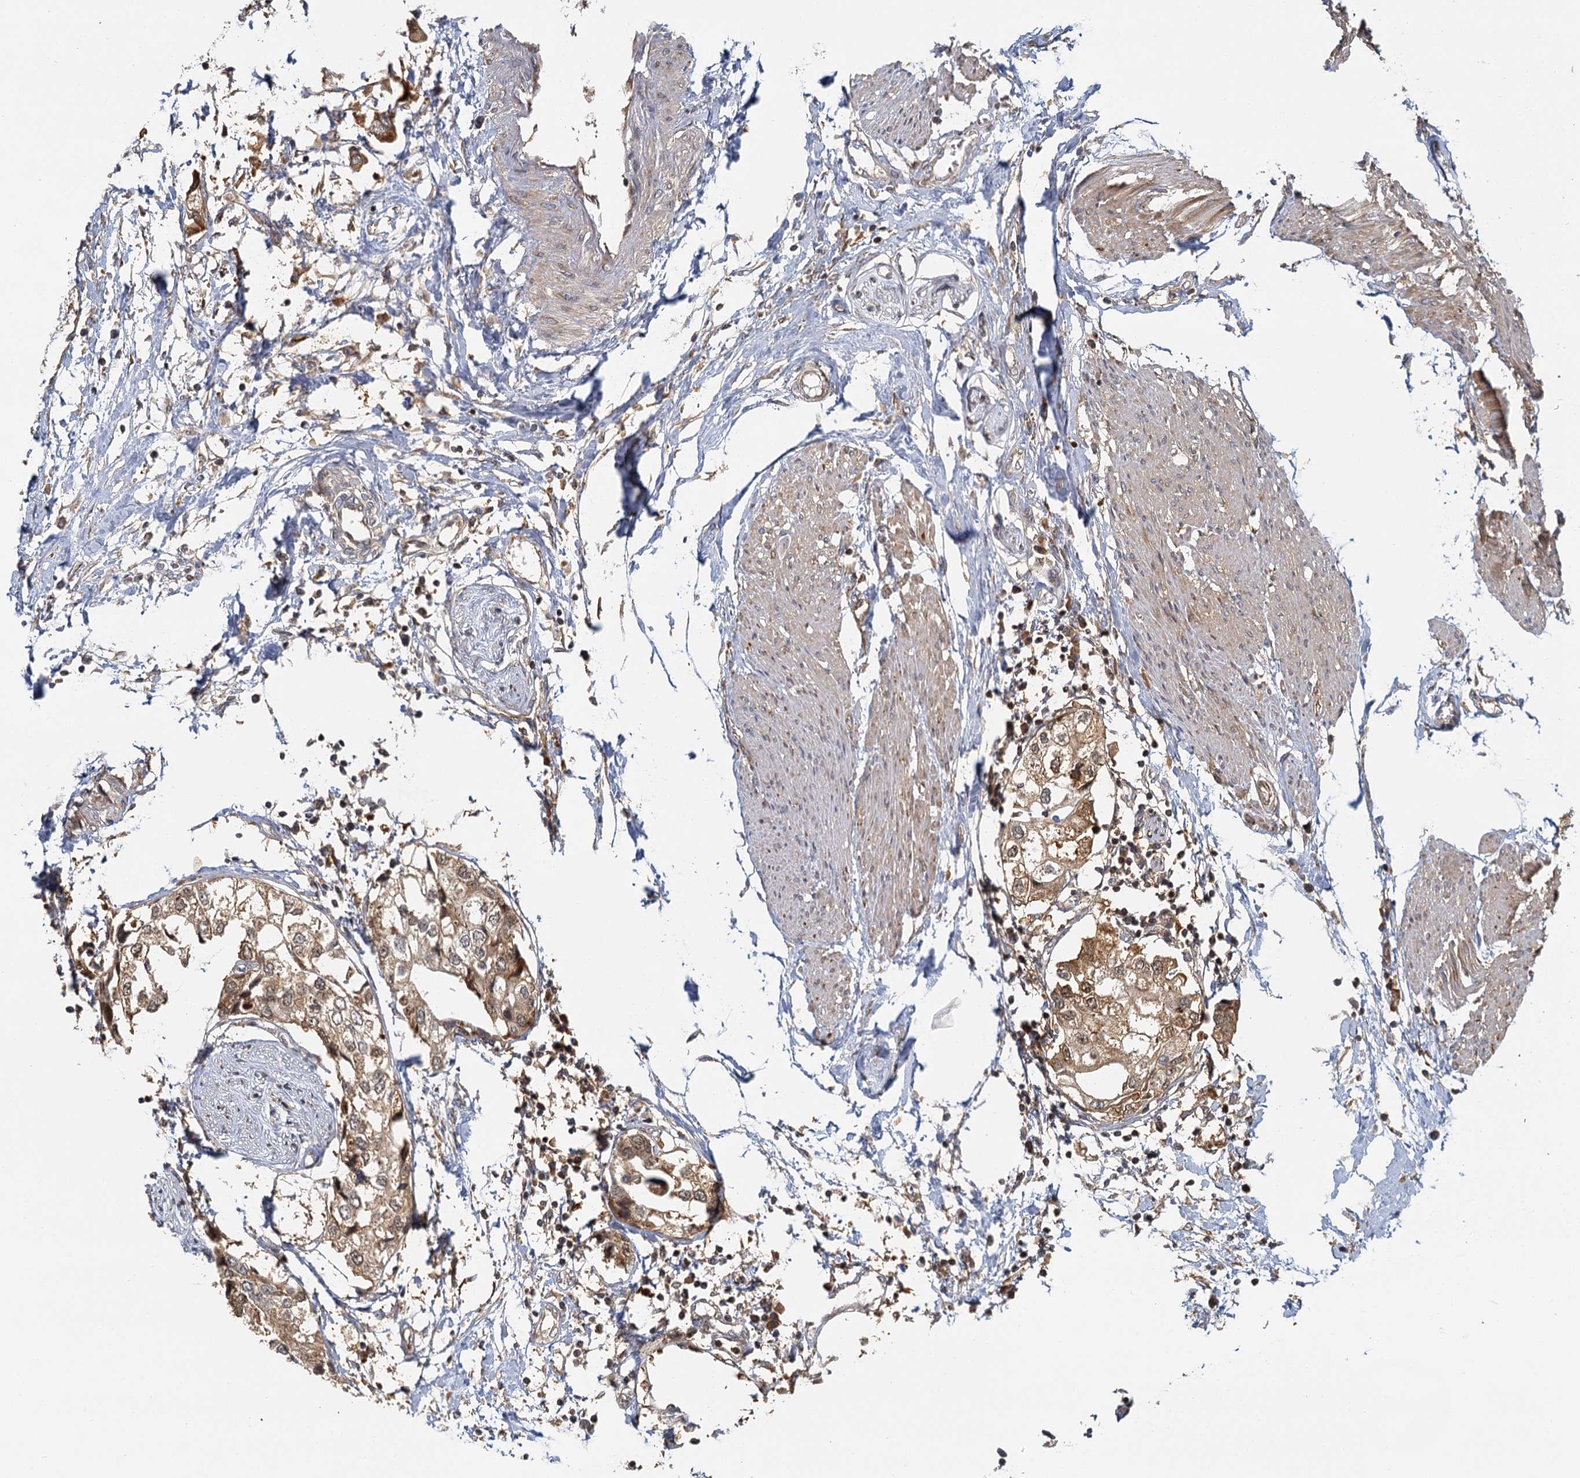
{"staining": {"intensity": "moderate", "quantity": ">75%", "location": "cytoplasmic/membranous,nuclear"}, "tissue": "urothelial cancer", "cell_type": "Tumor cells", "image_type": "cancer", "snomed": [{"axis": "morphology", "description": "Urothelial carcinoma, High grade"}, {"axis": "topography", "description": "Urinary bladder"}], "caption": "Immunohistochemical staining of human high-grade urothelial carcinoma exhibits medium levels of moderate cytoplasmic/membranous and nuclear staining in approximately >75% of tumor cells. (Brightfield microscopy of DAB IHC at high magnification).", "gene": "ZNF549", "patient": {"sex": "male", "age": 64}}